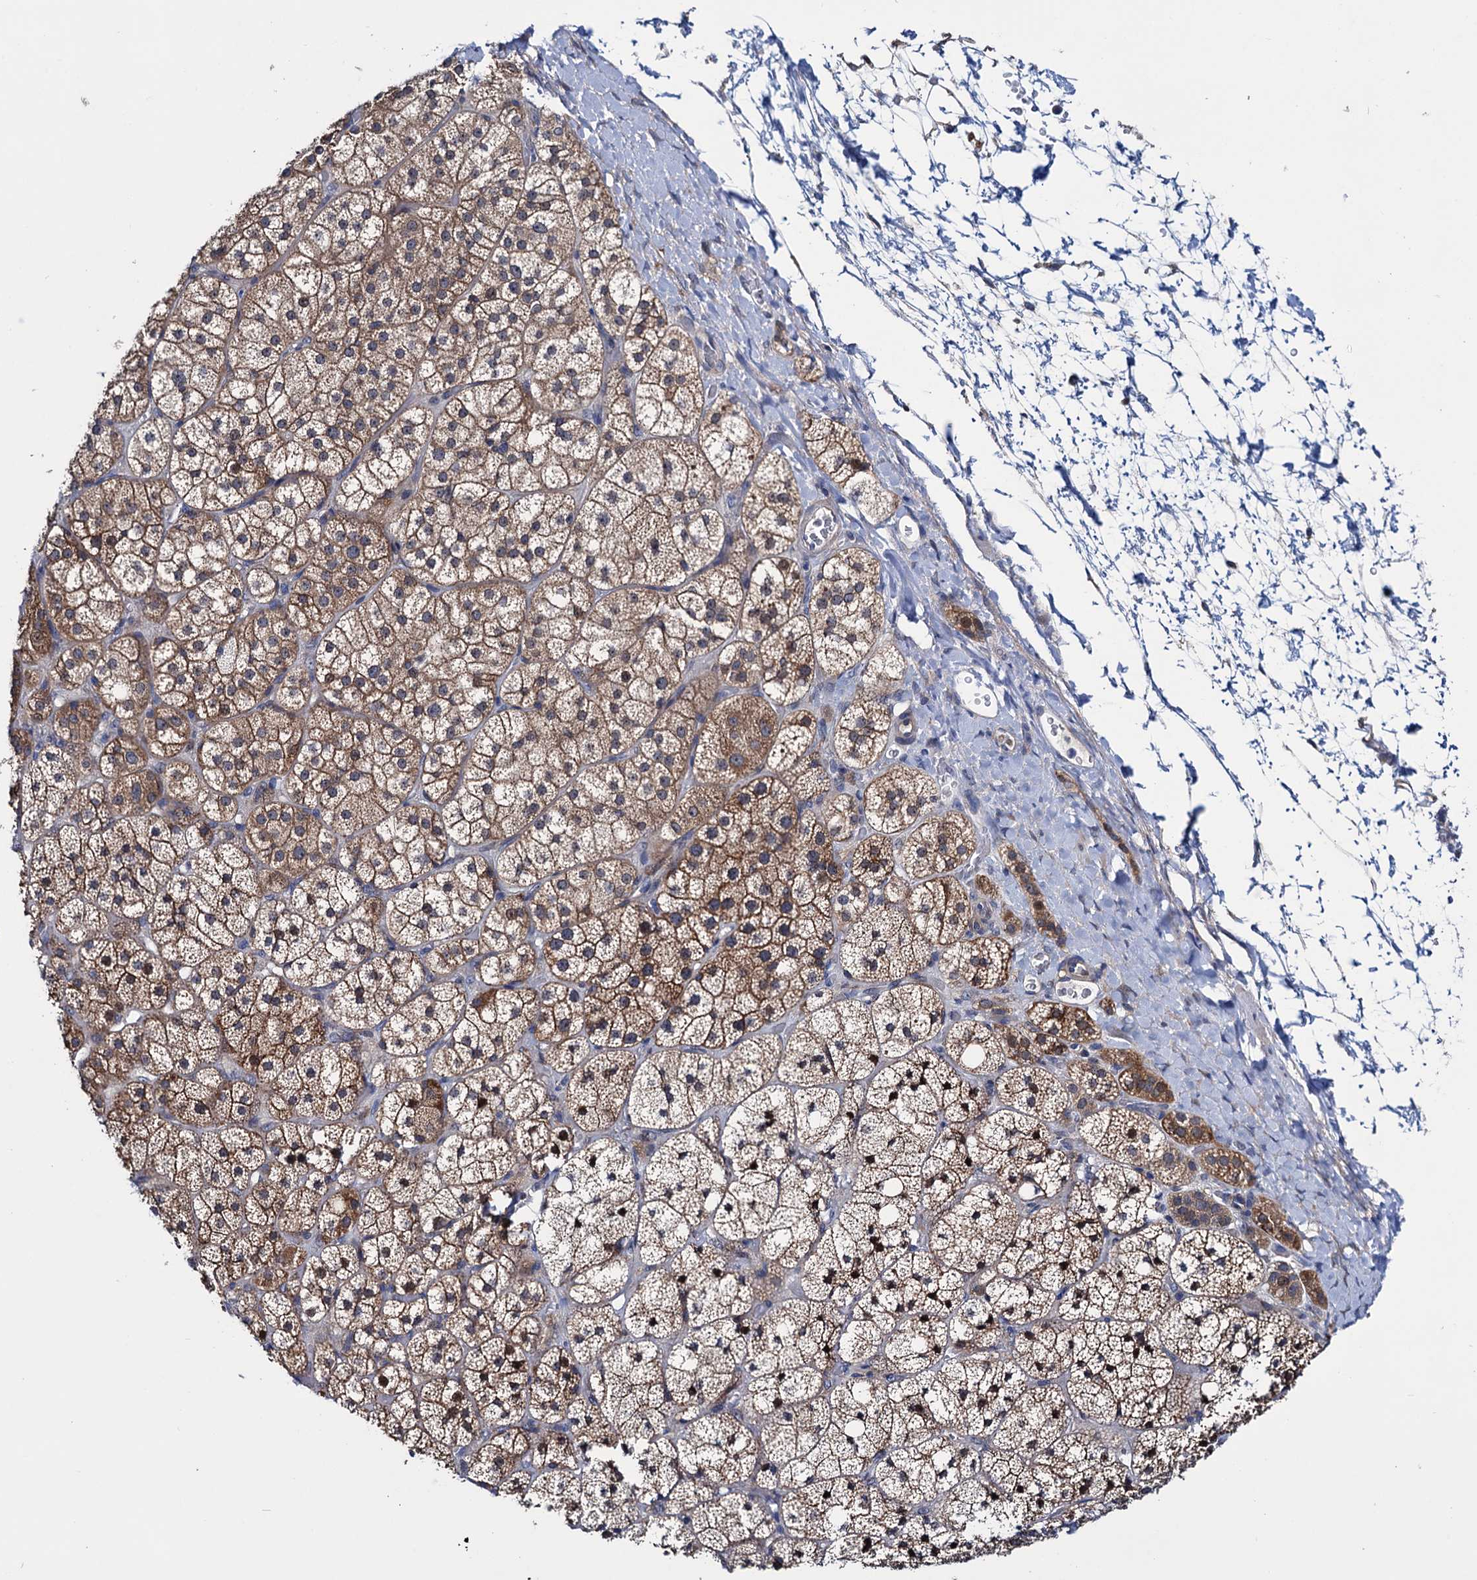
{"staining": {"intensity": "strong", "quantity": "25%-75%", "location": "cytoplasmic/membranous"}, "tissue": "adrenal gland", "cell_type": "Glandular cells", "image_type": "normal", "snomed": [{"axis": "morphology", "description": "Normal tissue, NOS"}, {"axis": "topography", "description": "Adrenal gland"}], "caption": "DAB immunohistochemical staining of unremarkable adrenal gland reveals strong cytoplasmic/membranous protein positivity in approximately 25%-75% of glandular cells. The staining is performed using DAB (3,3'-diaminobenzidine) brown chromogen to label protein expression. The nuclei are counter-stained blue using hematoxylin.", "gene": "EYA4", "patient": {"sex": "male", "age": 61}}